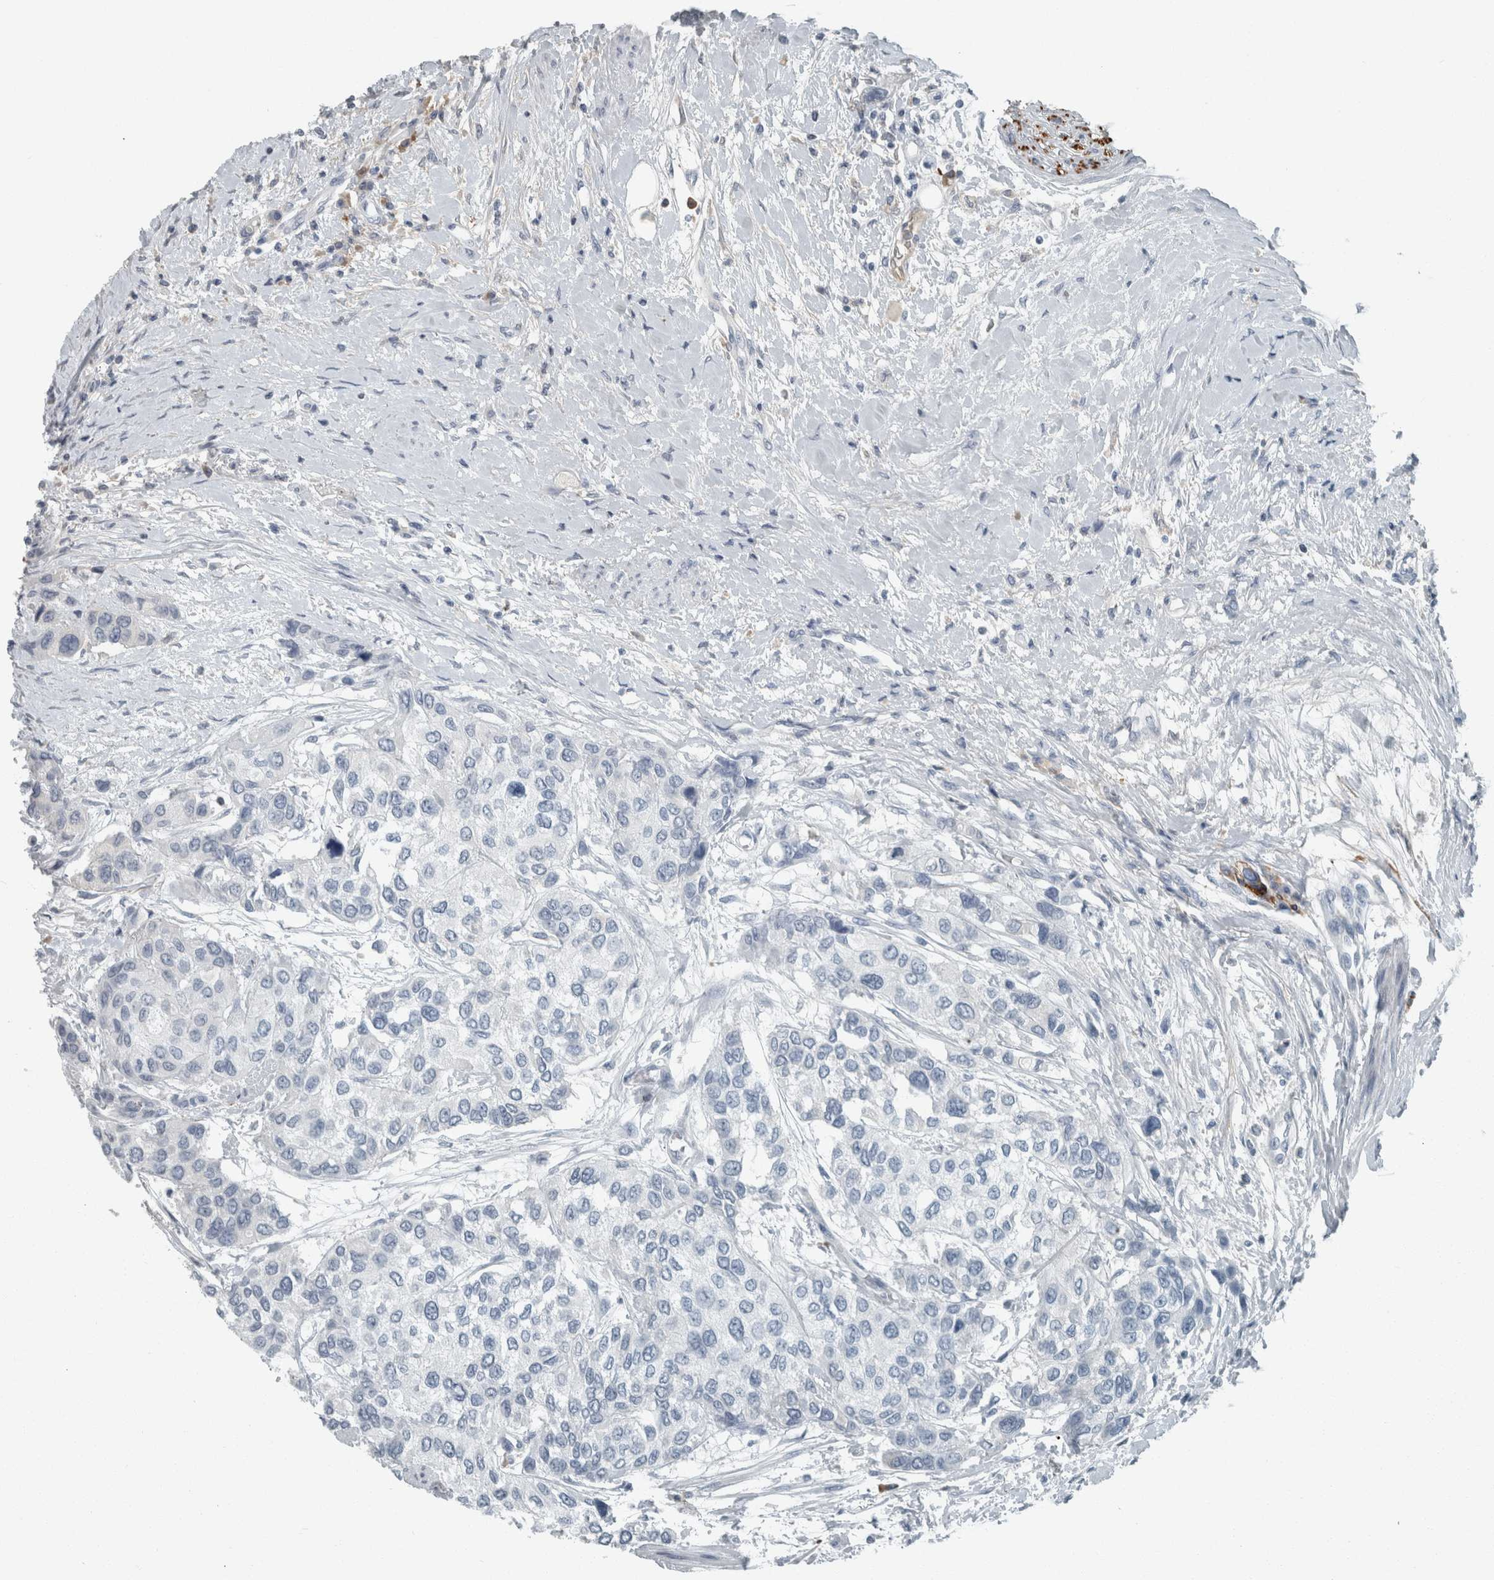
{"staining": {"intensity": "negative", "quantity": "none", "location": "none"}, "tissue": "urothelial cancer", "cell_type": "Tumor cells", "image_type": "cancer", "snomed": [{"axis": "morphology", "description": "Urothelial carcinoma, High grade"}, {"axis": "topography", "description": "Urinary bladder"}], "caption": "High power microscopy image of an immunohistochemistry (IHC) image of urothelial cancer, revealing no significant staining in tumor cells.", "gene": "CHL1", "patient": {"sex": "female", "age": 56}}